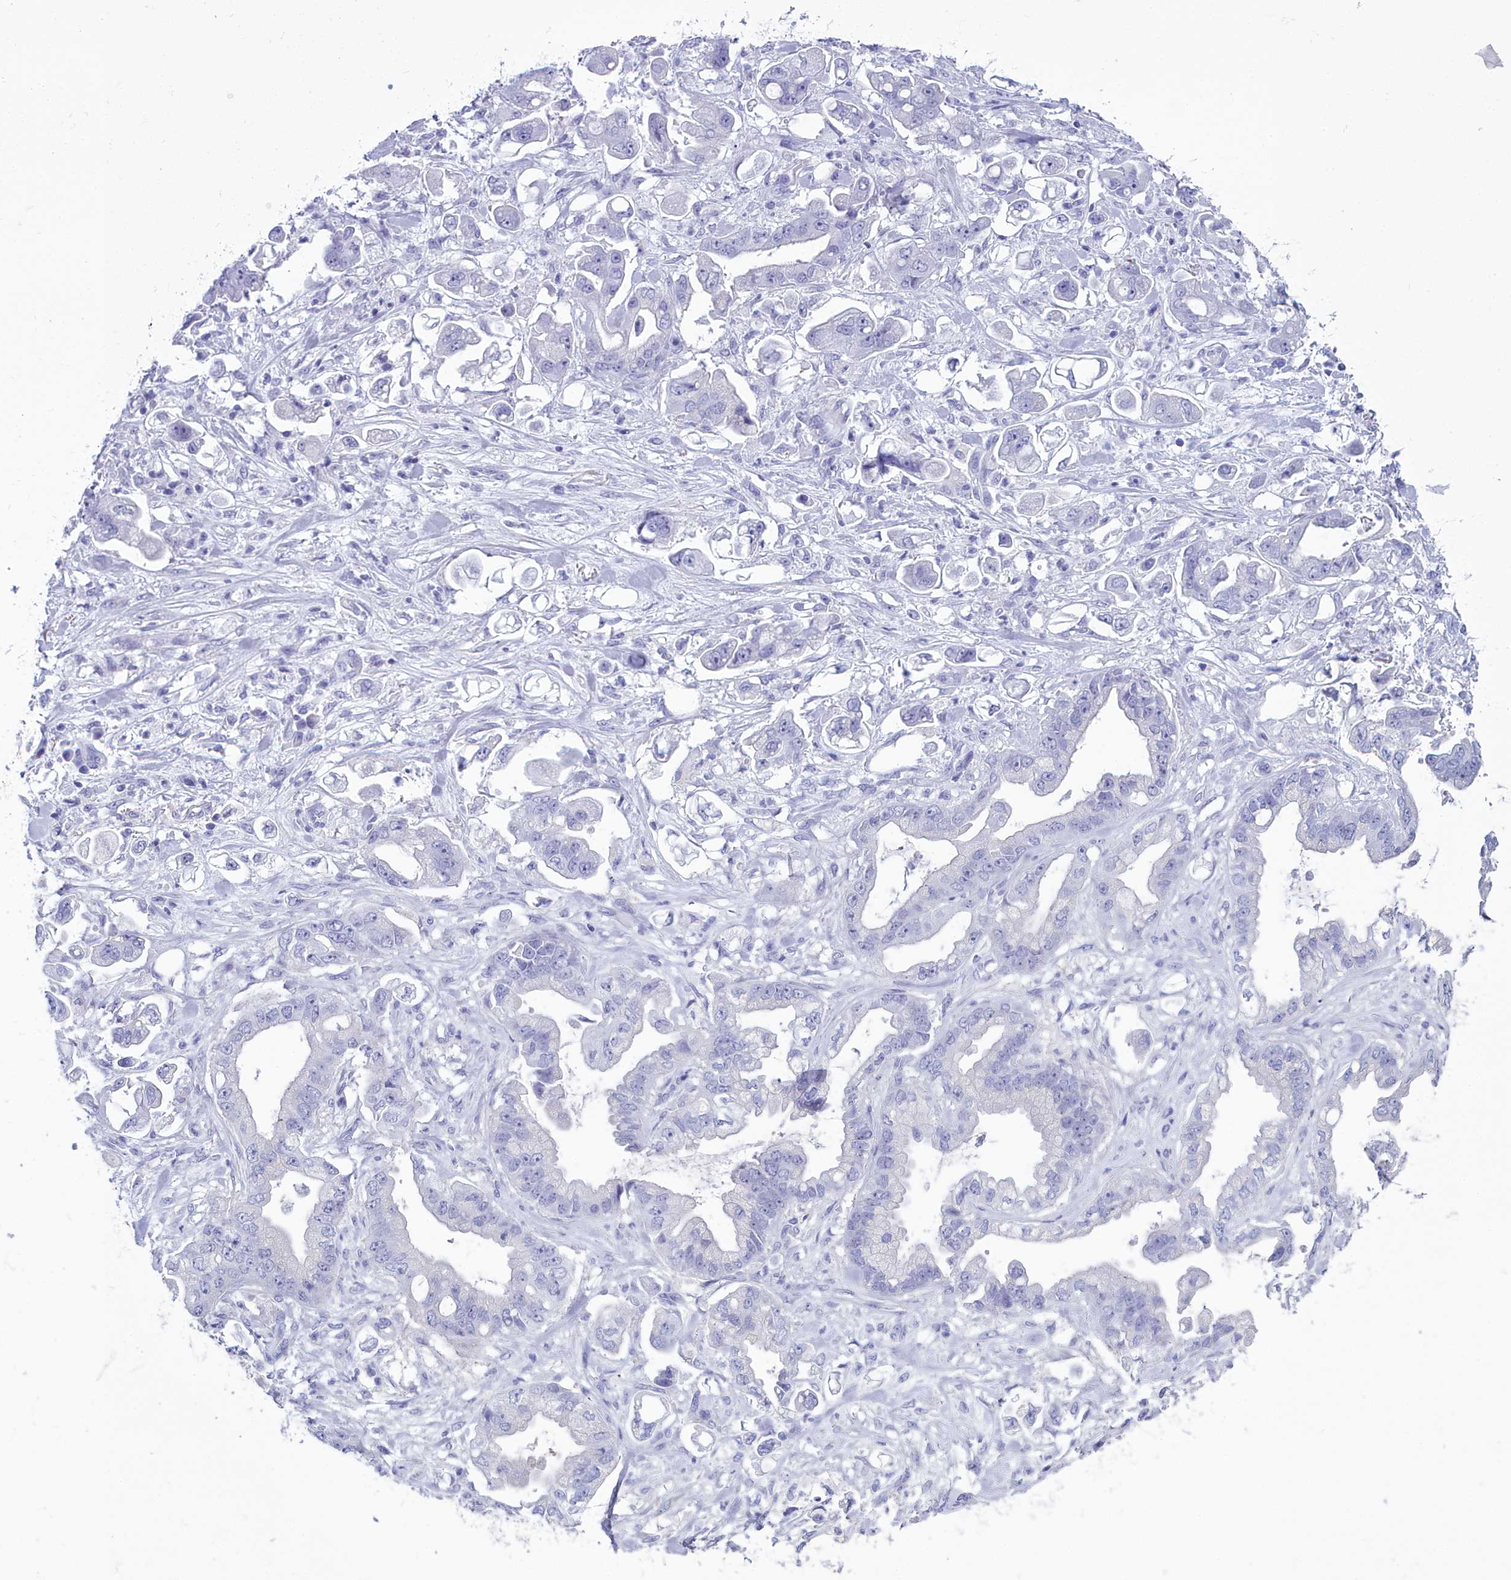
{"staining": {"intensity": "negative", "quantity": "none", "location": "none"}, "tissue": "stomach cancer", "cell_type": "Tumor cells", "image_type": "cancer", "snomed": [{"axis": "morphology", "description": "Adenocarcinoma, NOS"}, {"axis": "topography", "description": "Stomach"}], "caption": "IHC histopathology image of human adenocarcinoma (stomach) stained for a protein (brown), which shows no expression in tumor cells.", "gene": "MAP6", "patient": {"sex": "male", "age": 62}}